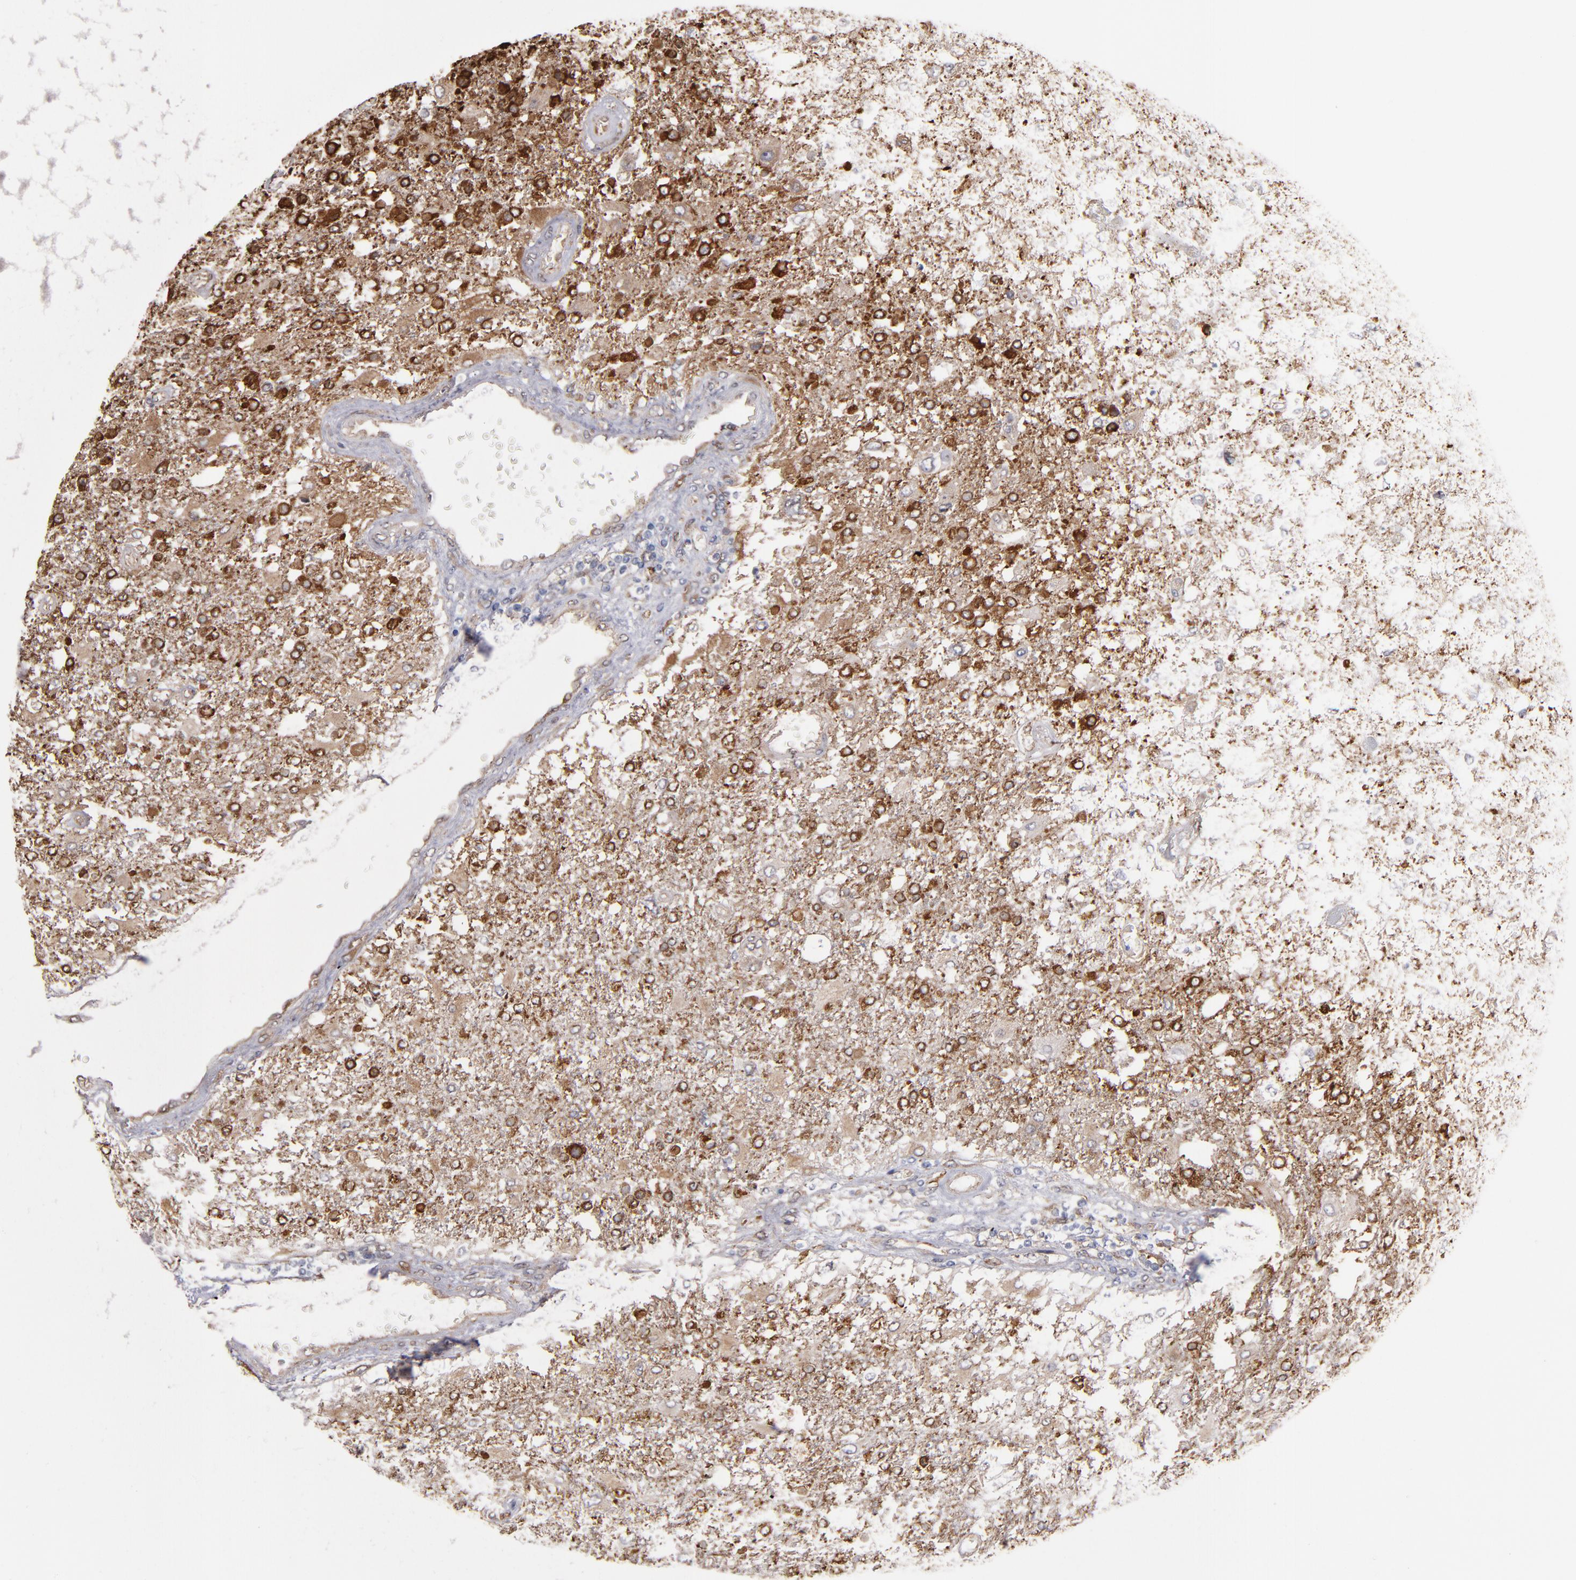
{"staining": {"intensity": "moderate", "quantity": "25%-75%", "location": "cytoplasmic/membranous"}, "tissue": "glioma", "cell_type": "Tumor cells", "image_type": "cancer", "snomed": [{"axis": "morphology", "description": "Glioma, malignant, High grade"}, {"axis": "topography", "description": "Cerebral cortex"}], "caption": "Tumor cells show moderate cytoplasmic/membranous staining in approximately 25%-75% of cells in glioma.", "gene": "PGRMC1", "patient": {"sex": "male", "age": 79}}